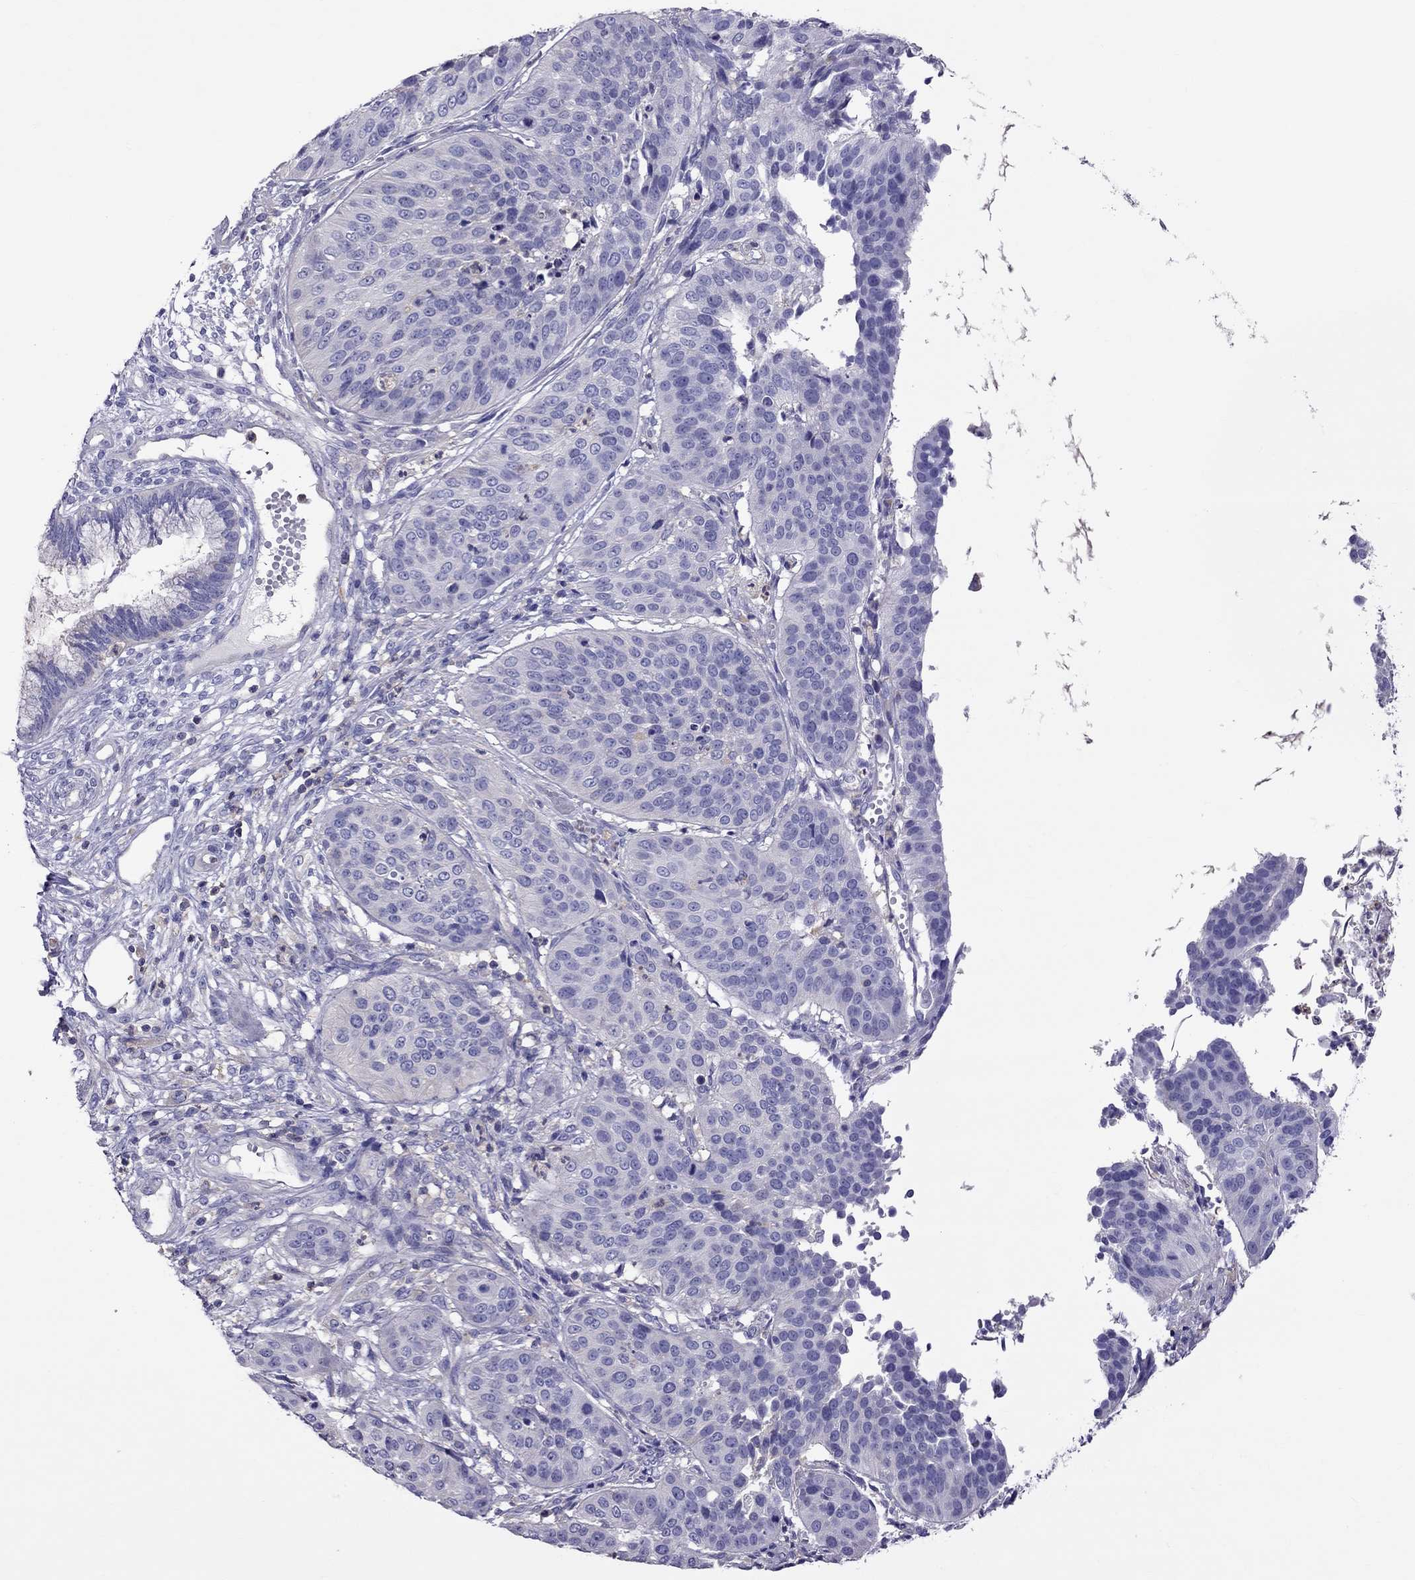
{"staining": {"intensity": "negative", "quantity": "none", "location": "none"}, "tissue": "cervical cancer", "cell_type": "Tumor cells", "image_type": "cancer", "snomed": [{"axis": "morphology", "description": "Normal tissue, NOS"}, {"axis": "morphology", "description": "Squamous cell carcinoma, NOS"}, {"axis": "topography", "description": "Cervix"}], "caption": "Protein analysis of squamous cell carcinoma (cervical) demonstrates no significant staining in tumor cells.", "gene": "TEX22", "patient": {"sex": "female", "age": 39}}